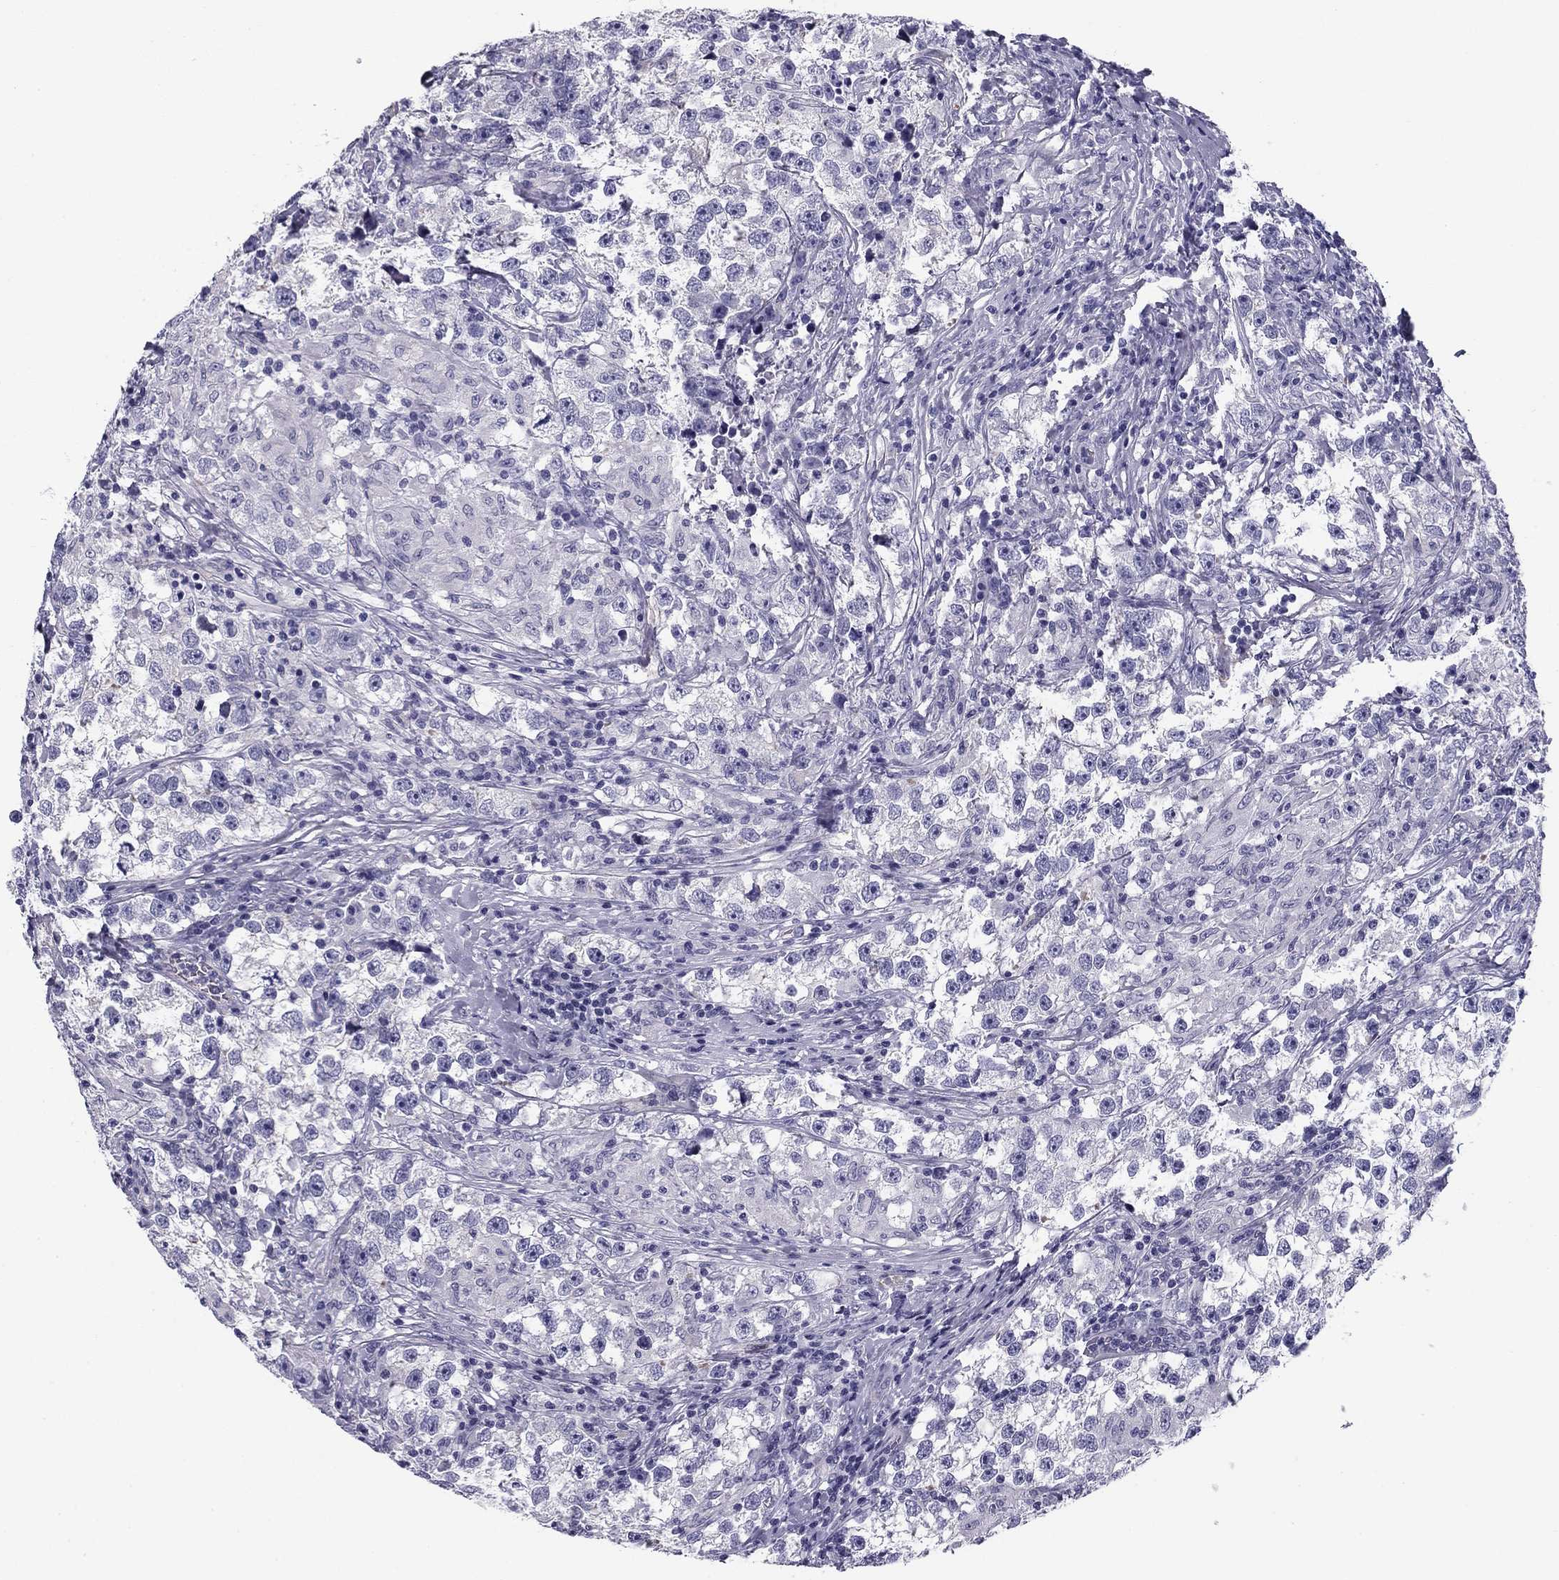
{"staining": {"intensity": "negative", "quantity": "none", "location": "none"}, "tissue": "testis cancer", "cell_type": "Tumor cells", "image_type": "cancer", "snomed": [{"axis": "morphology", "description": "Seminoma, NOS"}, {"axis": "topography", "description": "Testis"}], "caption": "The IHC histopathology image has no significant positivity in tumor cells of testis cancer tissue. (Brightfield microscopy of DAB (3,3'-diaminobenzidine) IHC at high magnification).", "gene": "FLNC", "patient": {"sex": "male", "age": 46}}